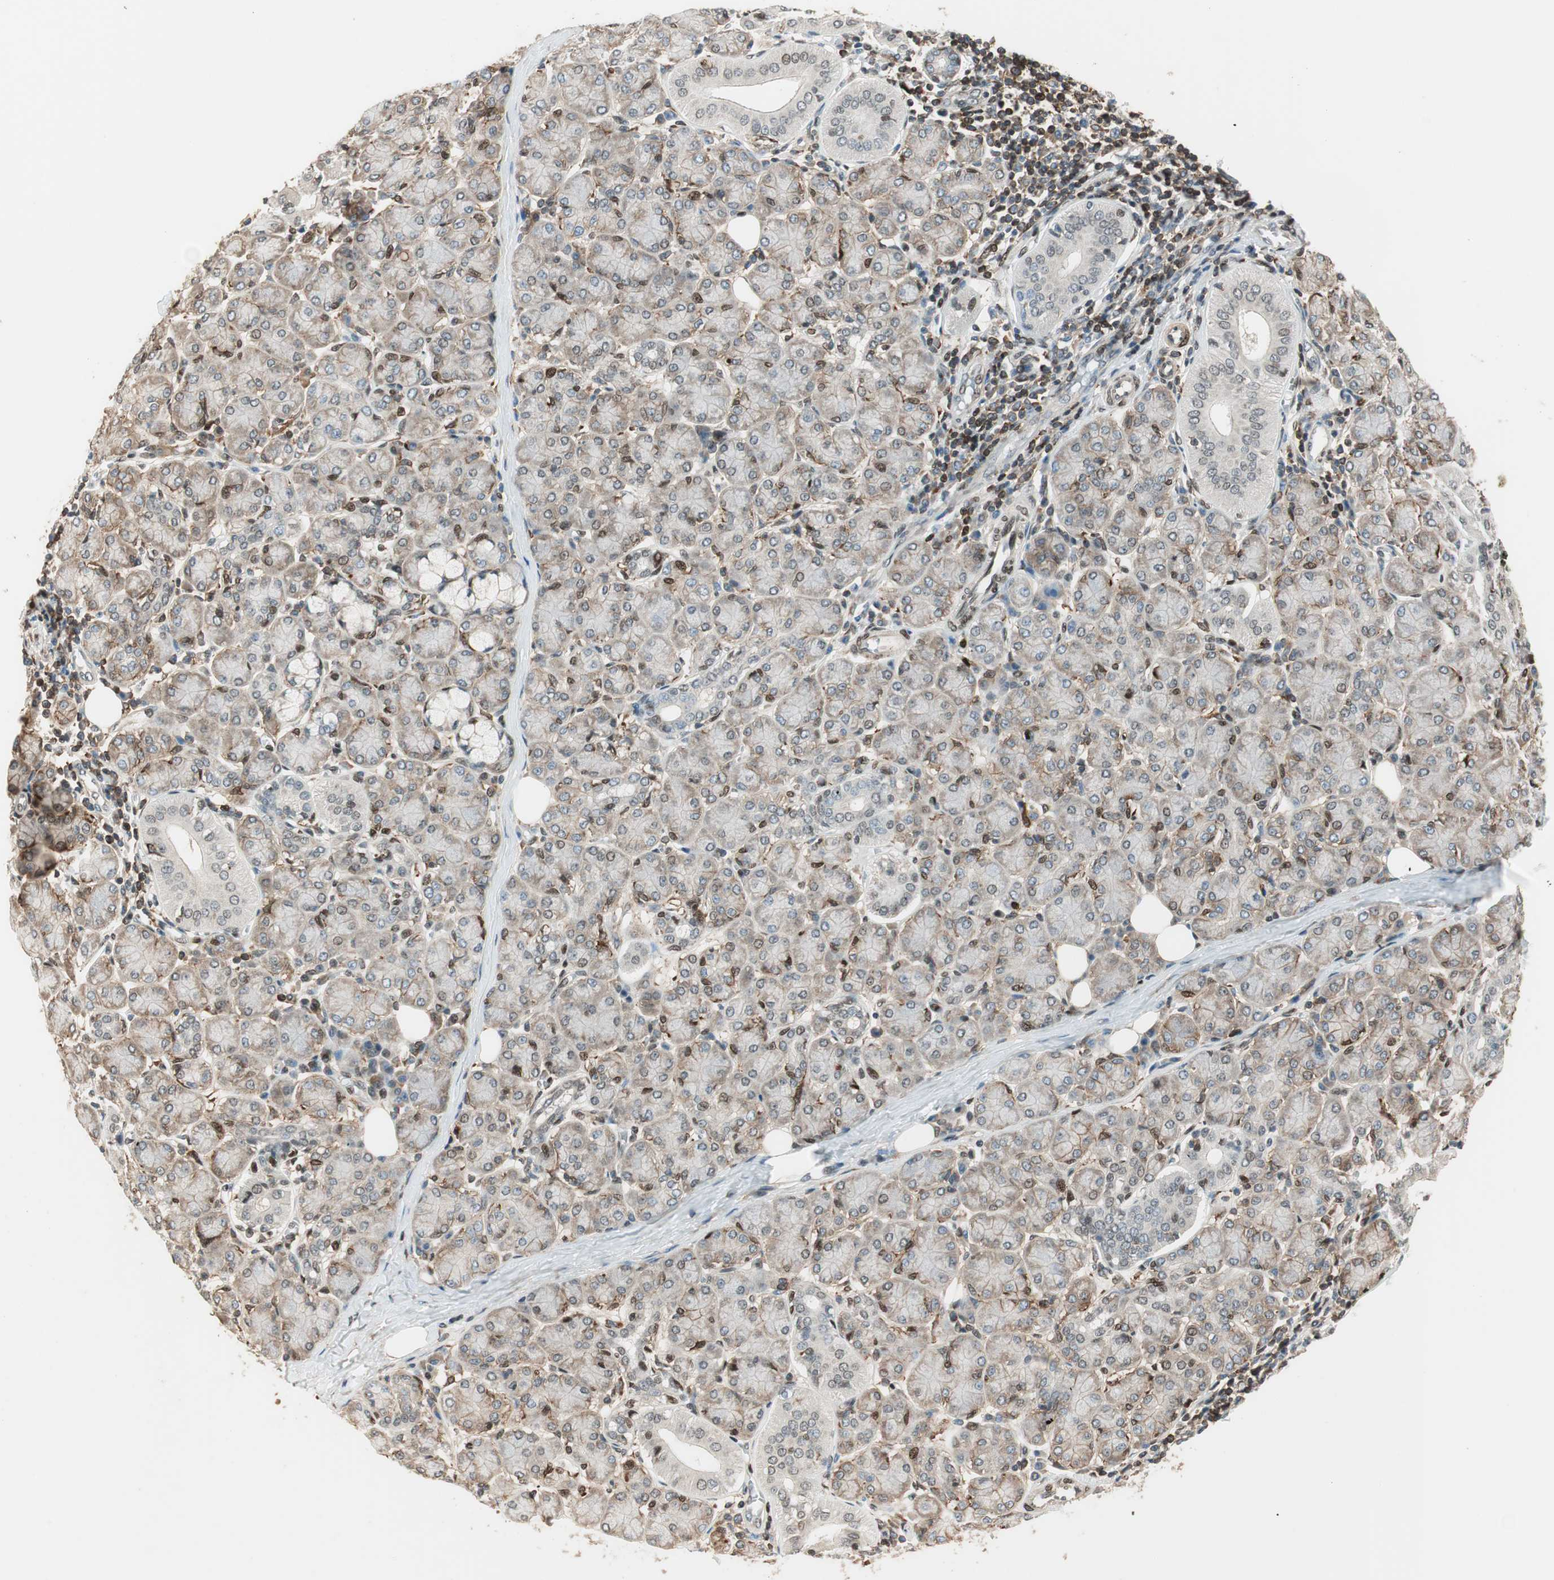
{"staining": {"intensity": "moderate", "quantity": ">75%", "location": "cytoplasmic/membranous,nuclear"}, "tissue": "salivary gland", "cell_type": "Glandular cells", "image_type": "normal", "snomed": [{"axis": "morphology", "description": "Normal tissue, NOS"}, {"axis": "morphology", "description": "Inflammation, NOS"}, {"axis": "topography", "description": "Lymph node"}, {"axis": "topography", "description": "Salivary gland"}], "caption": "Brown immunohistochemical staining in benign human salivary gland shows moderate cytoplasmic/membranous,nuclear positivity in approximately >75% of glandular cells. (IHC, brightfield microscopy, high magnification).", "gene": "BIN1", "patient": {"sex": "male", "age": 3}}